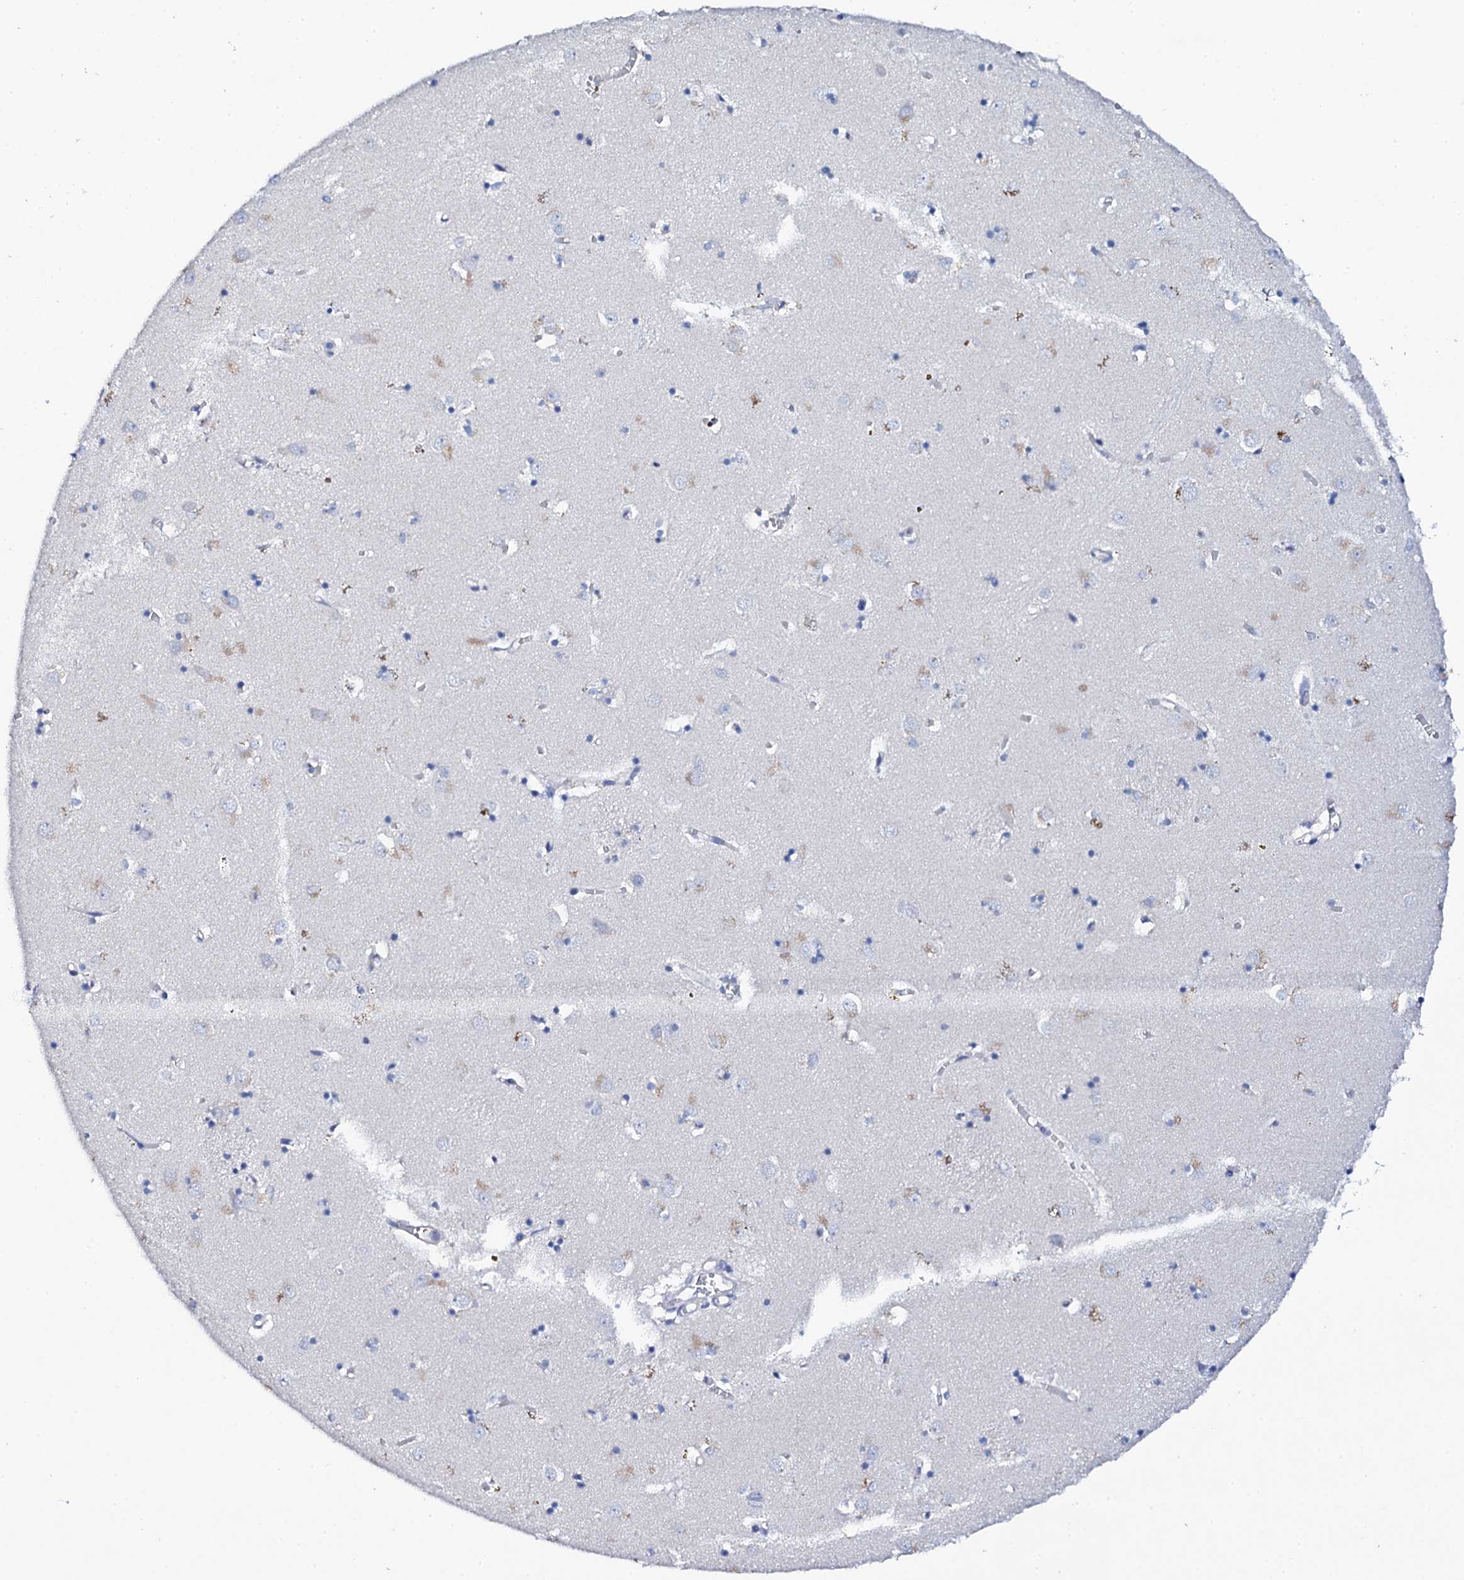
{"staining": {"intensity": "negative", "quantity": "none", "location": "none"}, "tissue": "caudate", "cell_type": "Glial cells", "image_type": "normal", "snomed": [{"axis": "morphology", "description": "Normal tissue, NOS"}, {"axis": "topography", "description": "Lateral ventricle wall"}], "caption": "This is a photomicrograph of immunohistochemistry (IHC) staining of unremarkable caudate, which shows no positivity in glial cells. The staining was performed using DAB (3,3'-diaminobenzidine) to visualize the protein expression in brown, while the nuclei were stained in blue with hematoxylin (Magnification: 20x).", "gene": "NUDT13", "patient": {"sex": "male", "age": 70}}